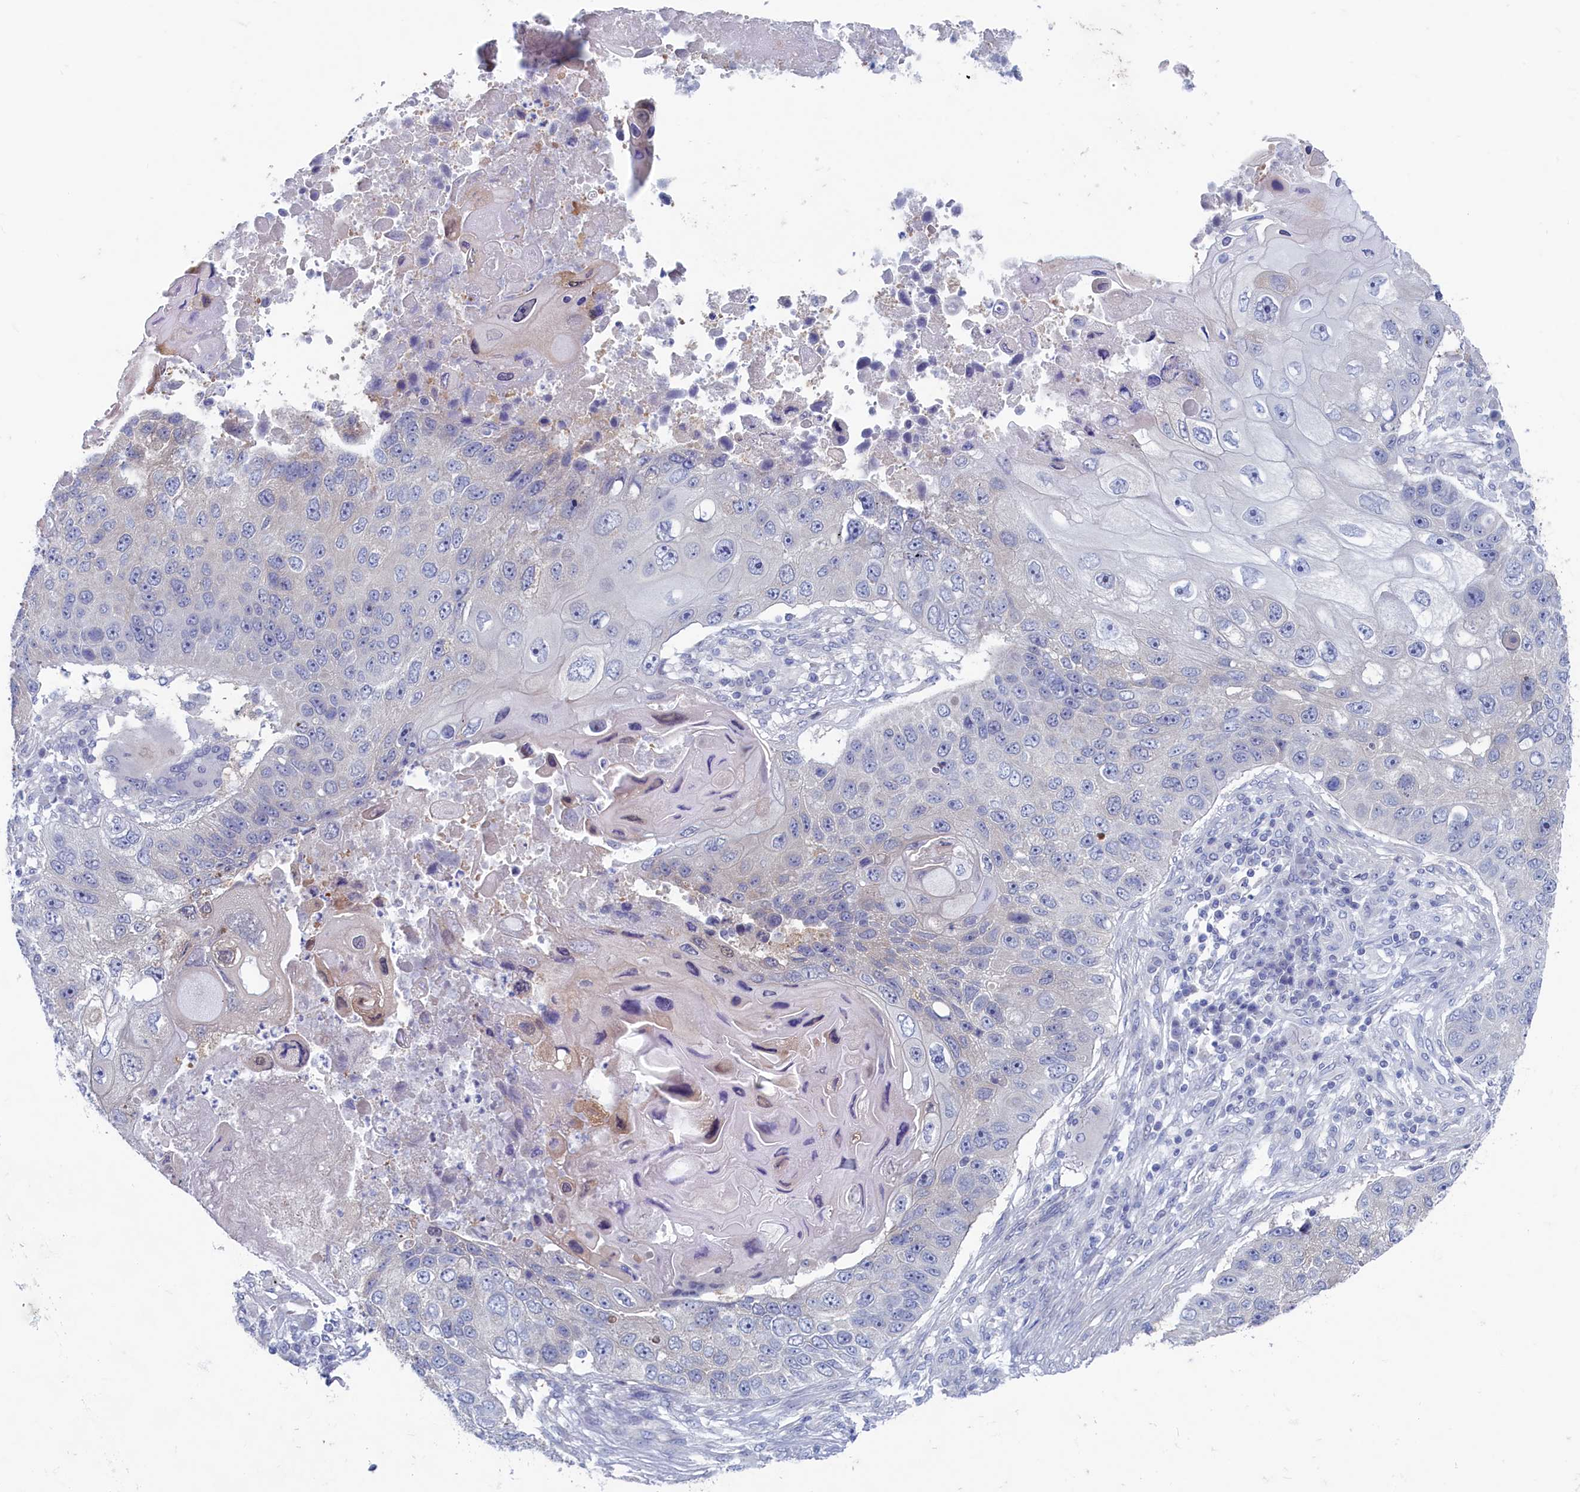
{"staining": {"intensity": "negative", "quantity": "none", "location": "none"}, "tissue": "lung cancer", "cell_type": "Tumor cells", "image_type": "cancer", "snomed": [{"axis": "morphology", "description": "Squamous cell carcinoma, NOS"}, {"axis": "topography", "description": "Lung"}], "caption": "DAB (3,3'-diaminobenzidine) immunohistochemical staining of human lung cancer (squamous cell carcinoma) shows no significant staining in tumor cells.", "gene": "WDR76", "patient": {"sex": "male", "age": 61}}